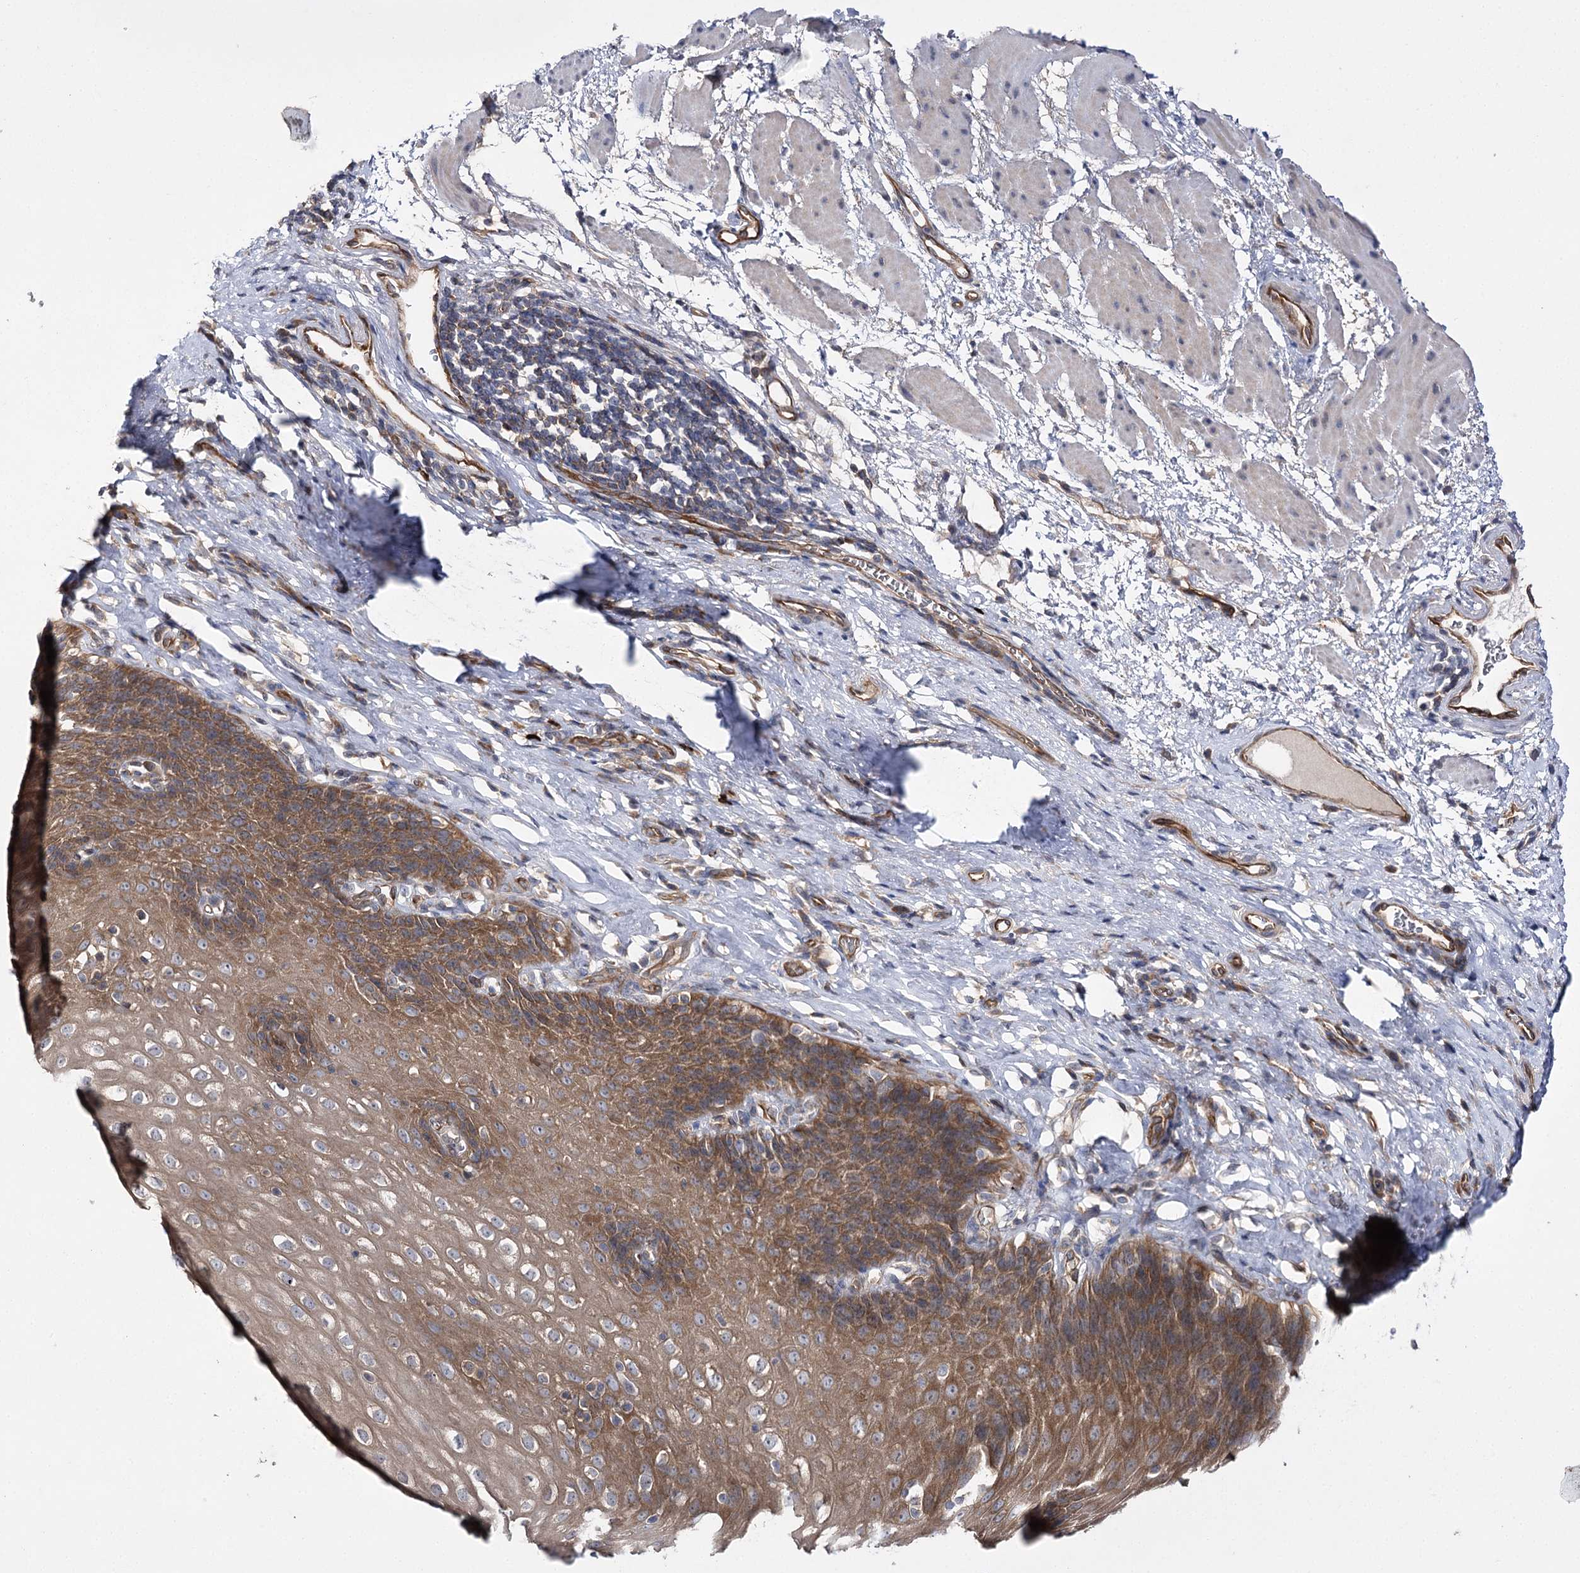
{"staining": {"intensity": "strong", "quantity": ">75%", "location": "cytoplasmic/membranous"}, "tissue": "esophagus", "cell_type": "Squamous epithelial cells", "image_type": "normal", "snomed": [{"axis": "morphology", "description": "Normal tissue, NOS"}, {"axis": "topography", "description": "Esophagus"}], "caption": "Squamous epithelial cells display high levels of strong cytoplasmic/membranous expression in approximately >75% of cells in benign human esophagus. The staining was performed using DAB (3,3'-diaminobenzidine), with brown indicating positive protein expression. Nuclei are stained blue with hematoxylin.", "gene": "BCR", "patient": {"sex": "female", "age": 61}}